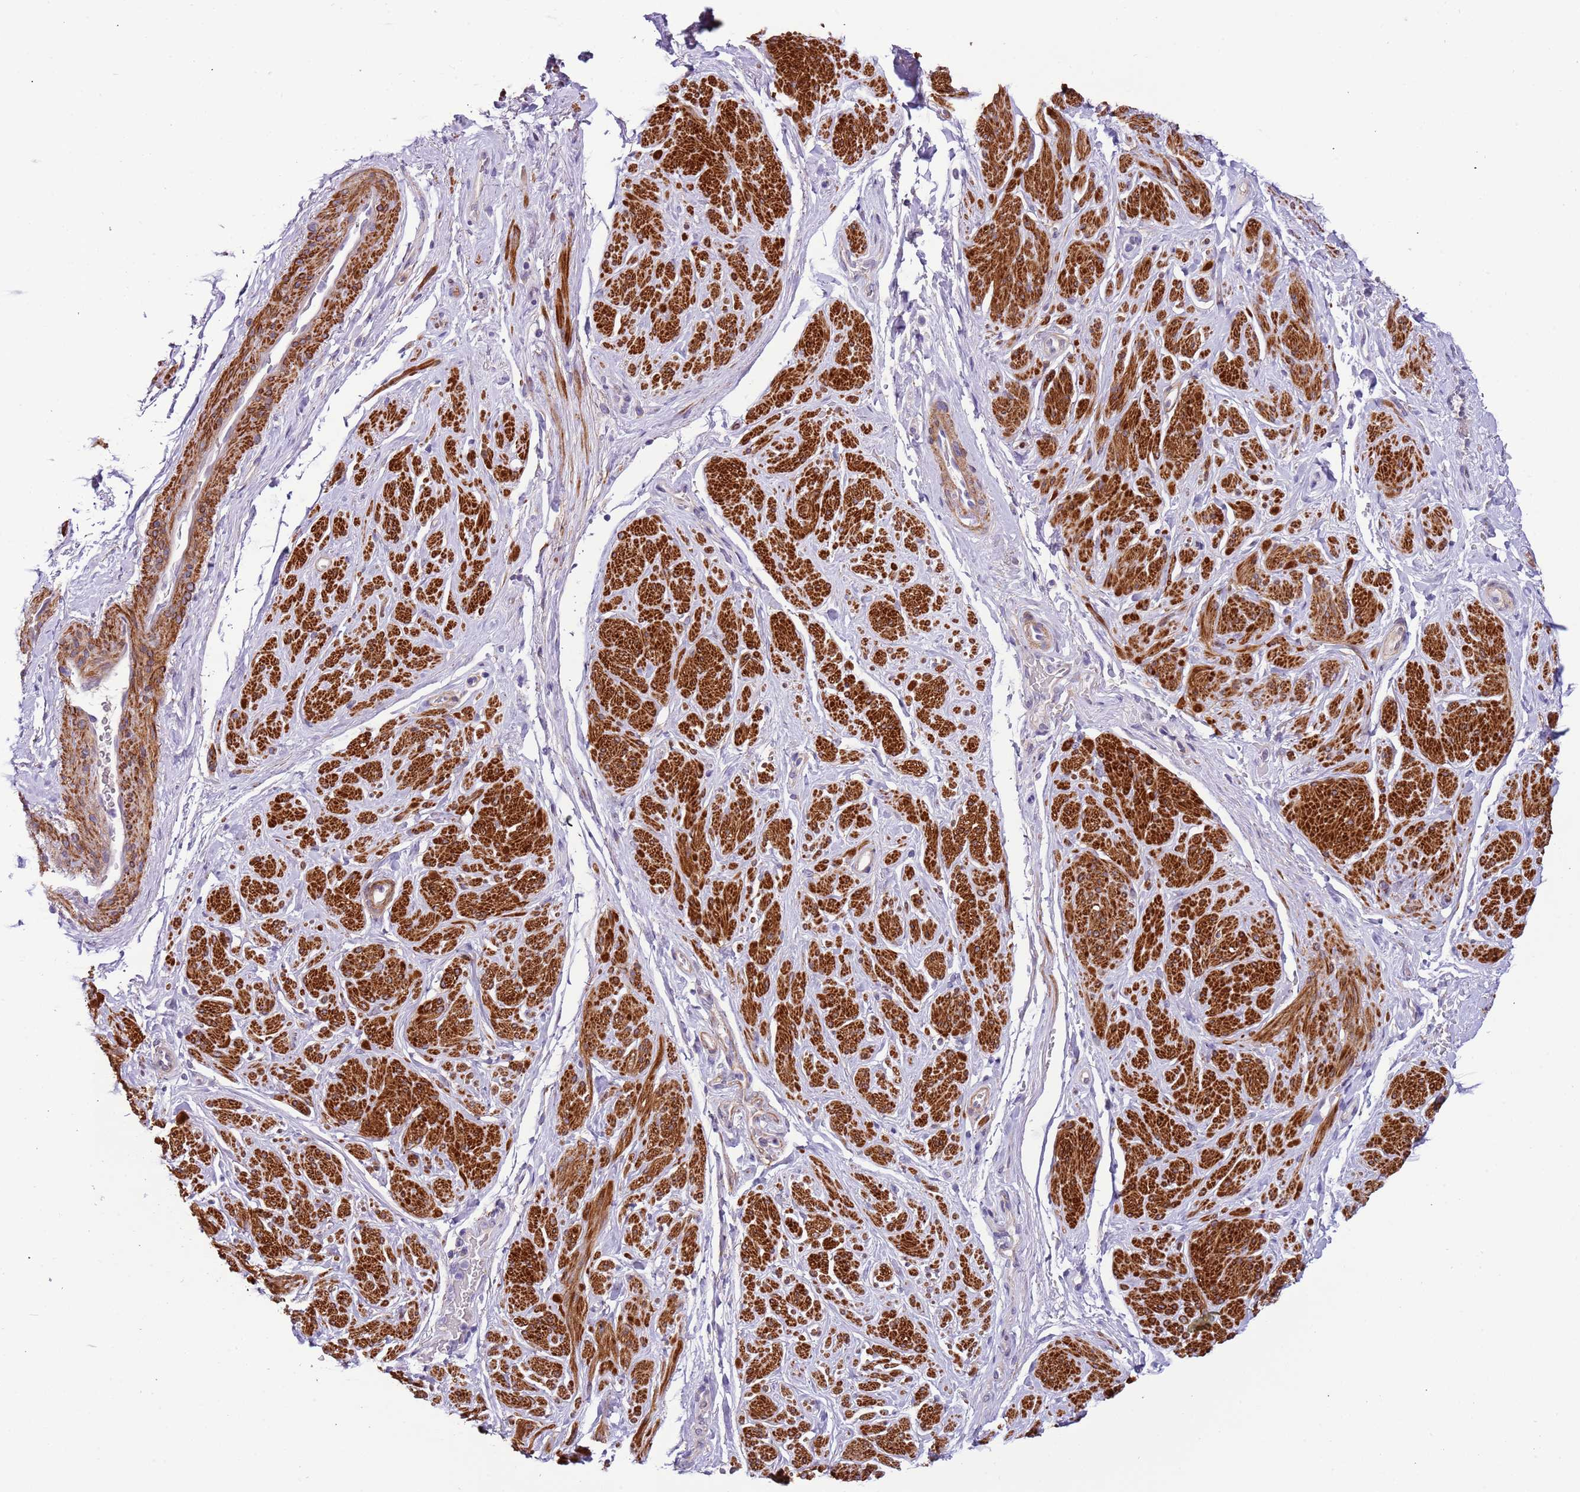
{"staining": {"intensity": "strong", "quantity": "25%-75%", "location": "cytoplasmic/membranous"}, "tissue": "smooth muscle", "cell_type": "Smooth muscle cells", "image_type": "normal", "snomed": [{"axis": "morphology", "description": "Normal tissue, NOS"}, {"axis": "topography", "description": "Smooth muscle"}, {"axis": "topography", "description": "Peripheral nerve tissue"}], "caption": "The micrograph shows a brown stain indicating the presence of a protein in the cytoplasmic/membranous of smooth muscle cells in smooth muscle. The staining was performed using DAB, with brown indicating positive protein expression. Nuclei are stained blue with hematoxylin.", "gene": "PLEKHH1", "patient": {"sex": "male", "age": 69}}